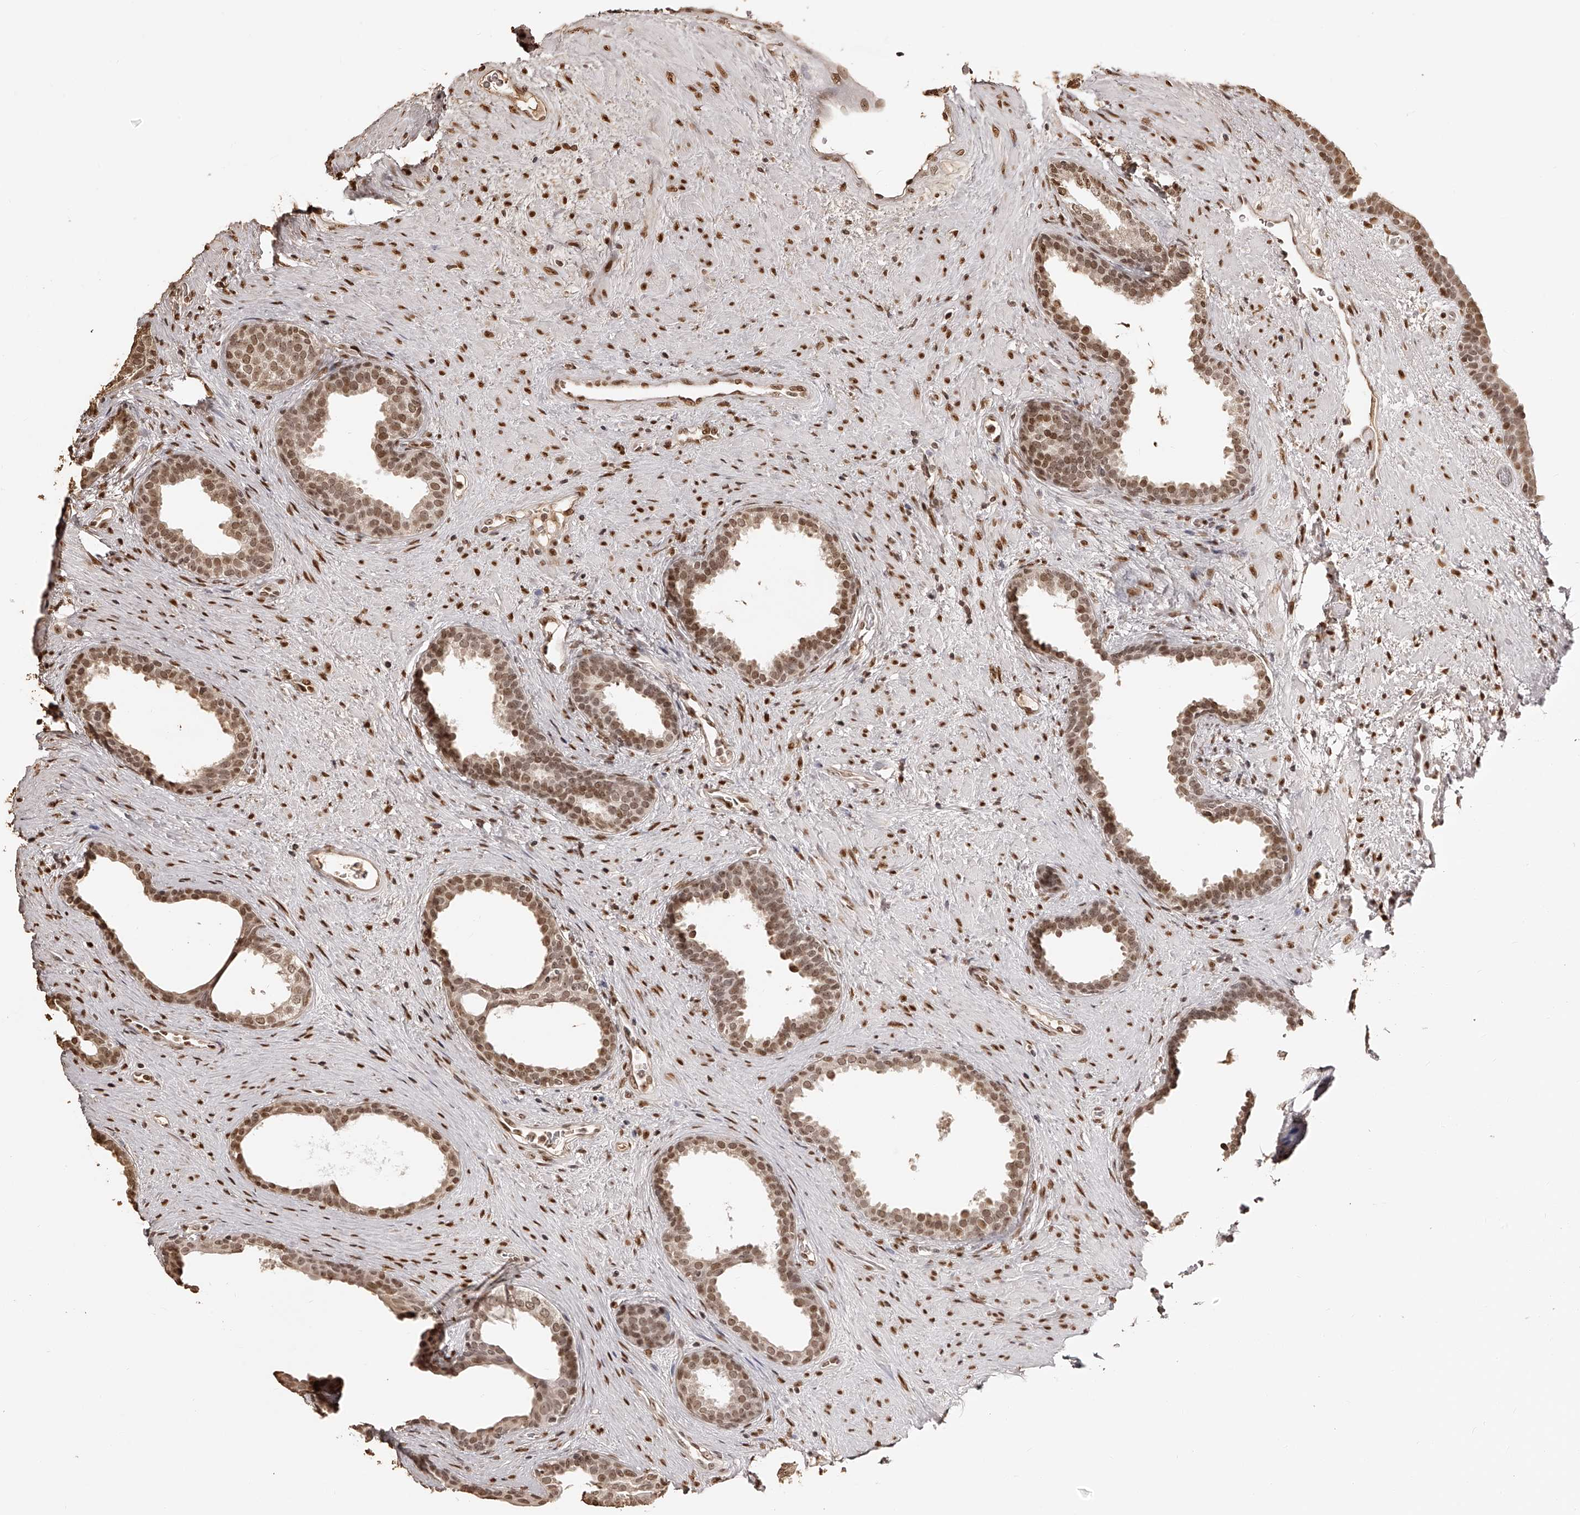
{"staining": {"intensity": "moderate", "quantity": ">75%", "location": "nuclear"}, "tissue": "prostate", "cell_type": "Glandular cells", "image_type": "normal", "snomed": [{"axis": "morphology", "description": "Normal tissue, NOS"}, {"axis": "topography", "description": "Prostate"}], "caption": "Glandular cells show medium levels of moderate nuclear staining in approximately >75% of cells in benign prostate.", "gene": "ZNF503", "patient": {"sex": "male", "age": 76}}